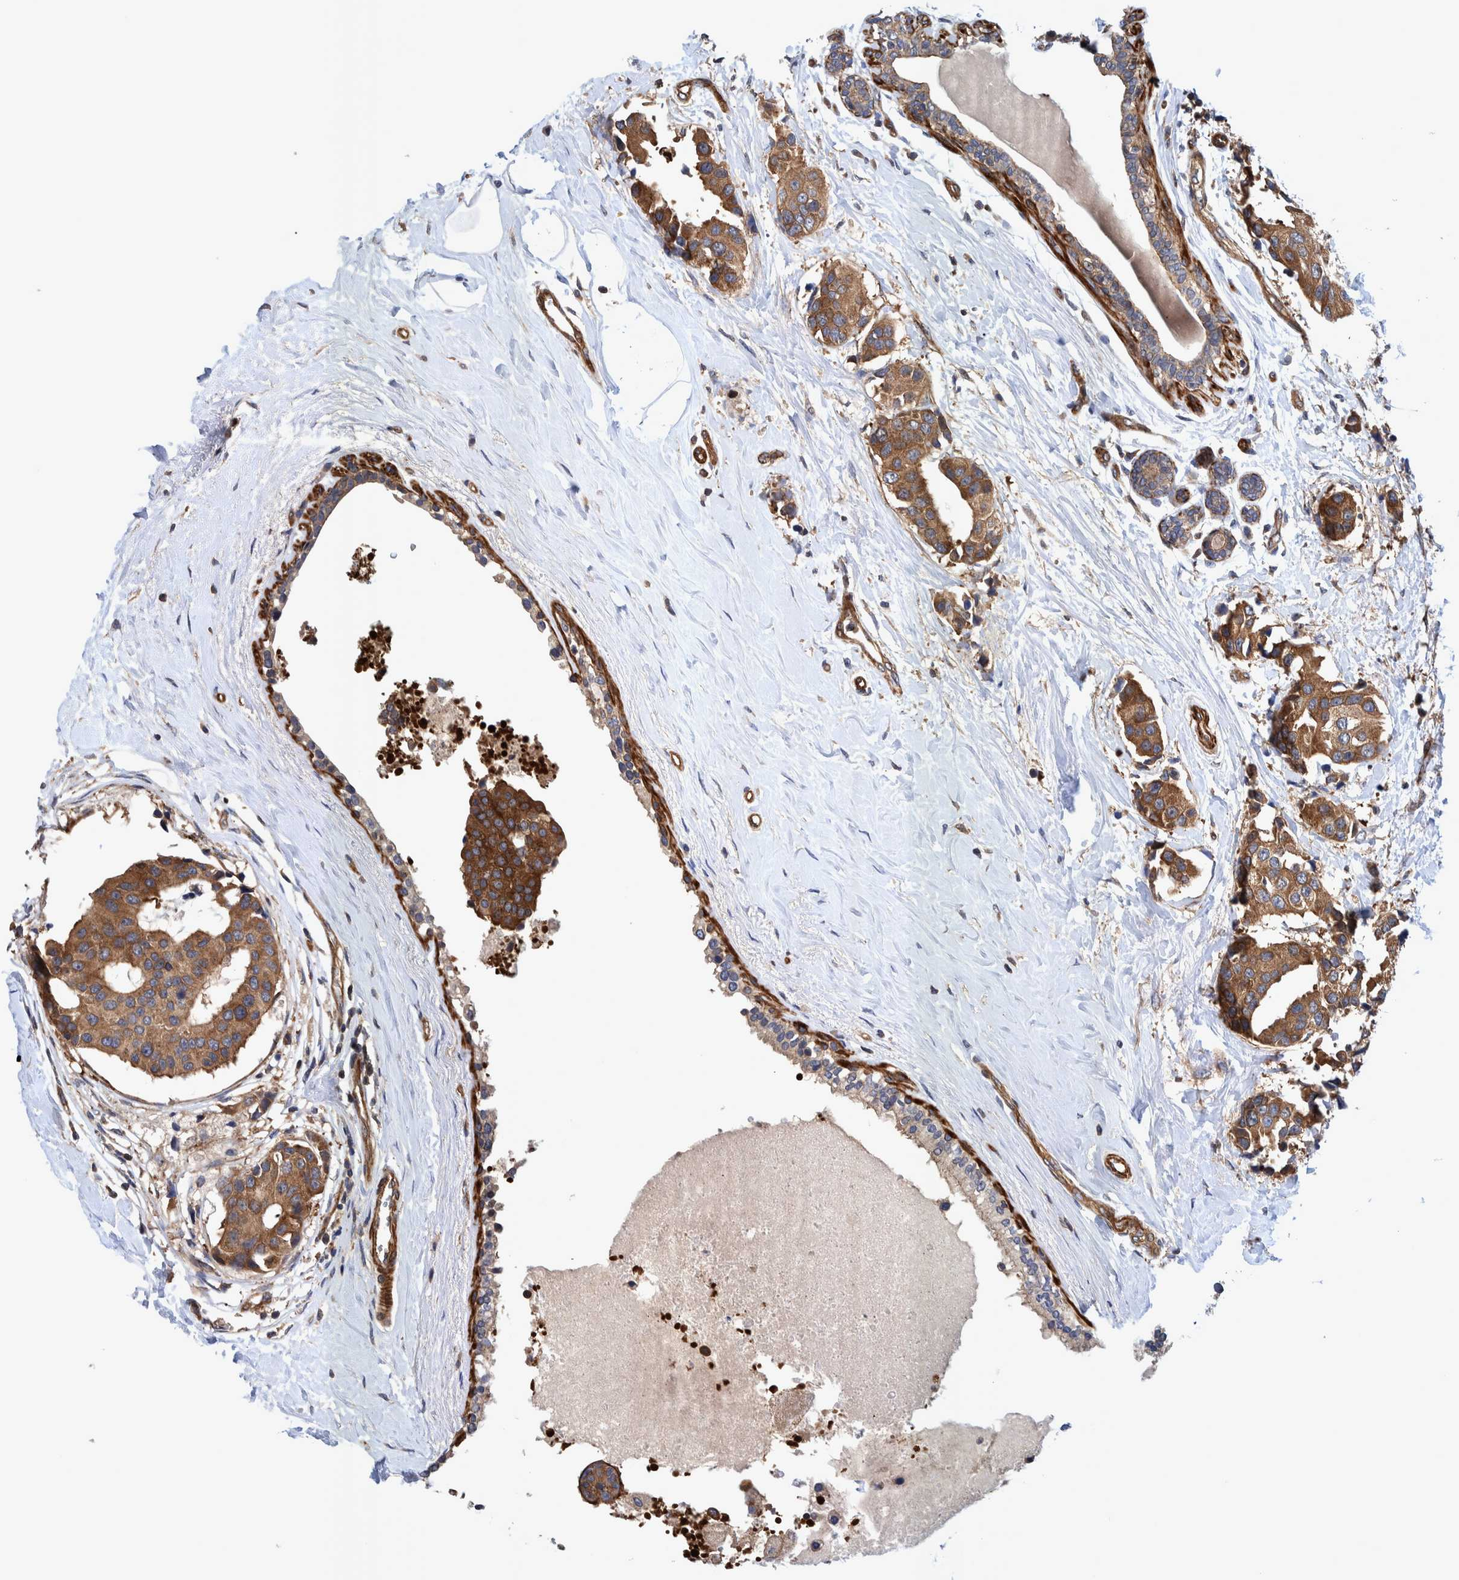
{"staining": {"intensity": "strong", "quantity": ">75%", "location": "cytoplasmic/membranous"}, "tissue": "breast cancer", "cell_type": "Tumor cells", "image_type": "cancer", "snomed": [{"axis": "morphology", "description": "Normal tissue, NOS"}, {"axis": "morphology", "description": "Duct carcinoma"}, {"axis": "topography", "description": "Breast"}], "caption": "Immunohistochemistry (IHC) histopathology image of neoplastic tissue: breast cancer stained using immunohistochemistry demonstrates high levels of strong protein expression localized specifically in the cytoplasmic/membranous of tumor cells, appearing as a cytoplasmic/membranous brown color.", "gene": "GRPEL2", "patient": {"sex": "female", "age": 39}}